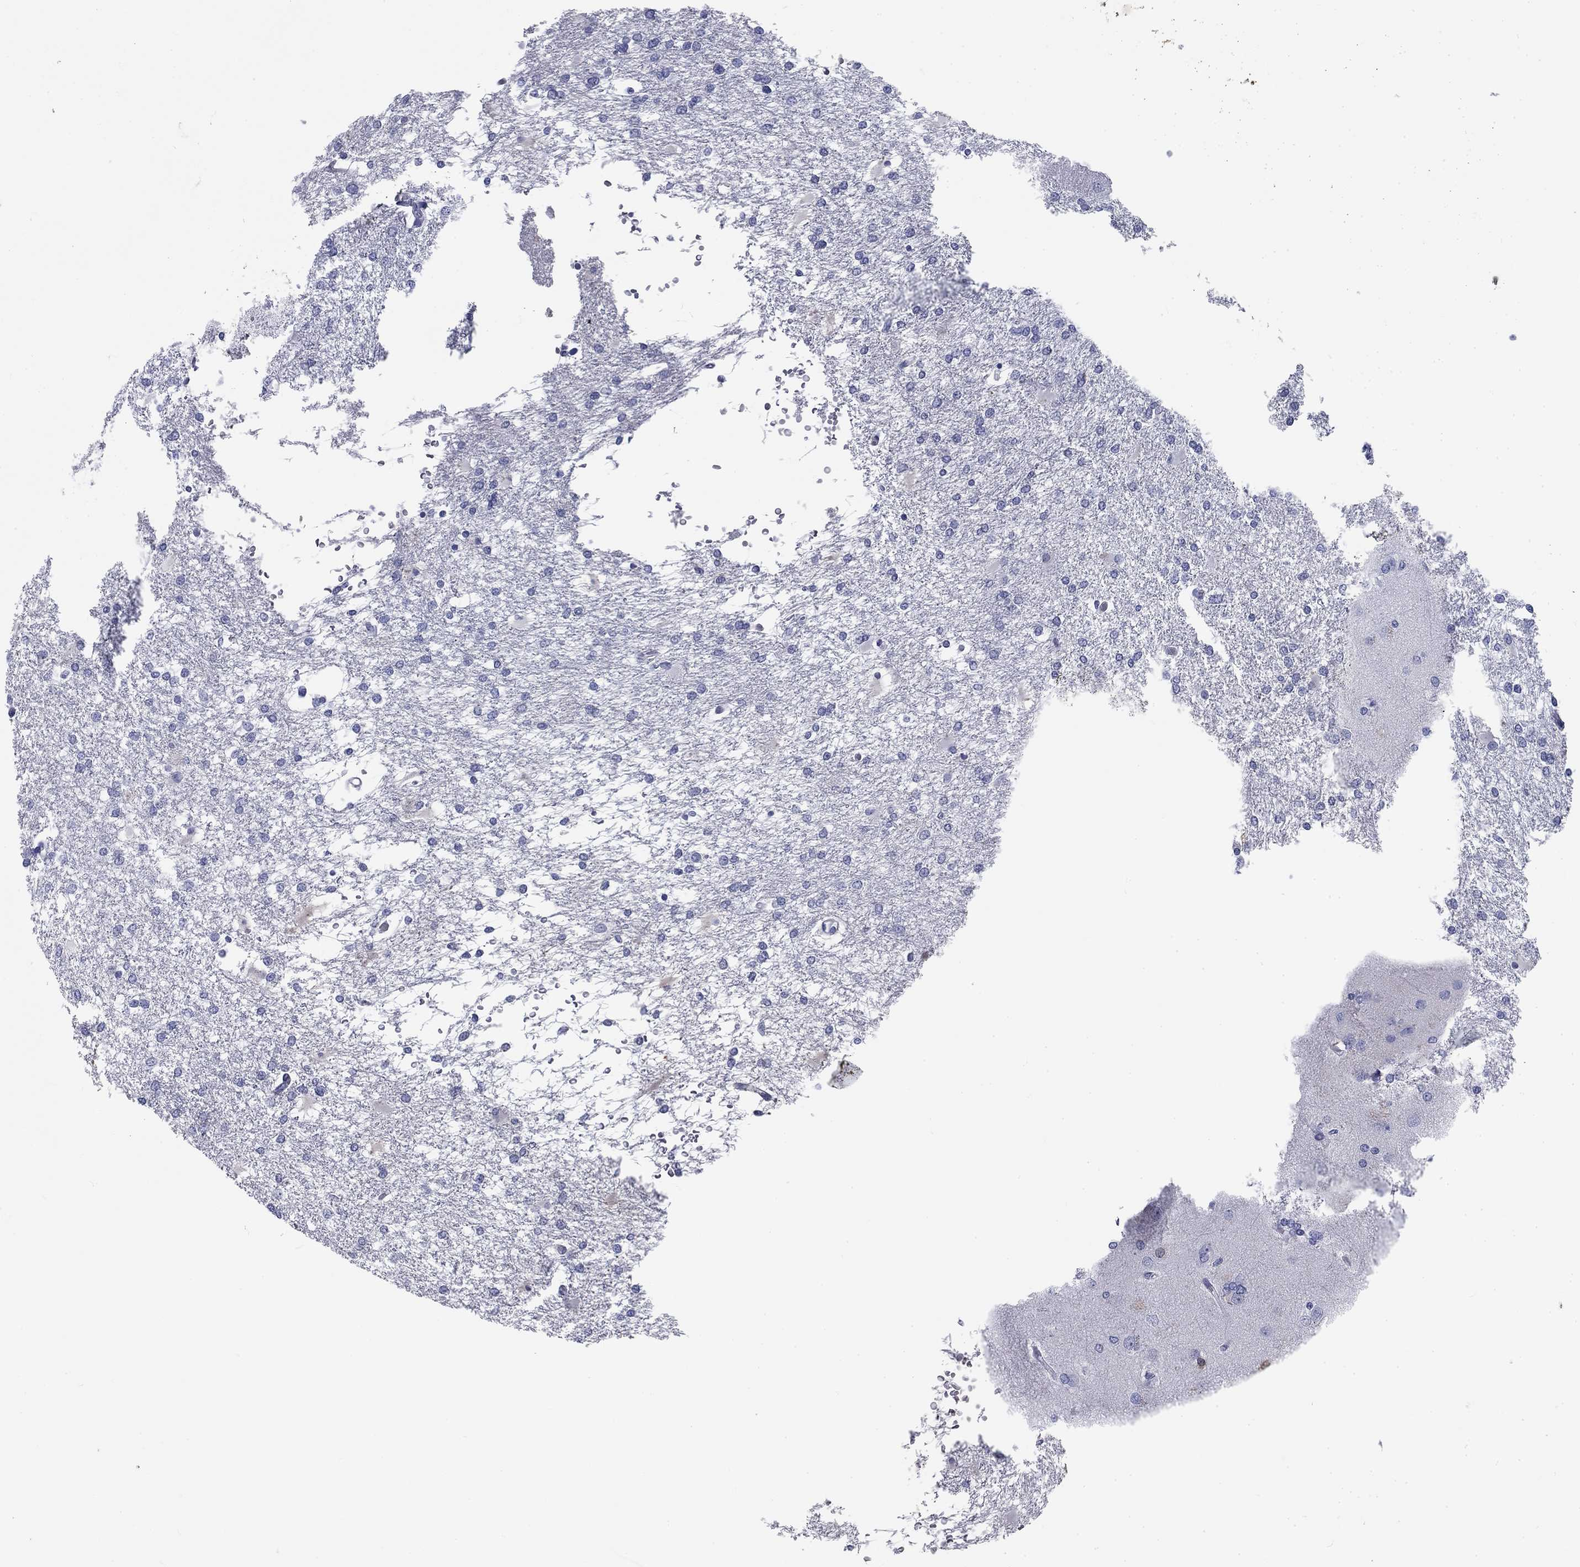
{"staining": {"intensity": "negative", "quantity": "none", "location": "none"}, "tissue": "glioma", "cell_type": "Tumor cells", "image_type": "cancer", "snomed": [{"axis": "morphology", "description": "Glioma, malignant, High grade"}, {"axis": "topography", "description": "Cerebral cortex"}], "caption": "This is an IHC histopathology image of malignant glioma (high-grade). There is no expression in tumor cells.", "gene": "CALB1", "patient": {"sex": "male", "age": 79}}